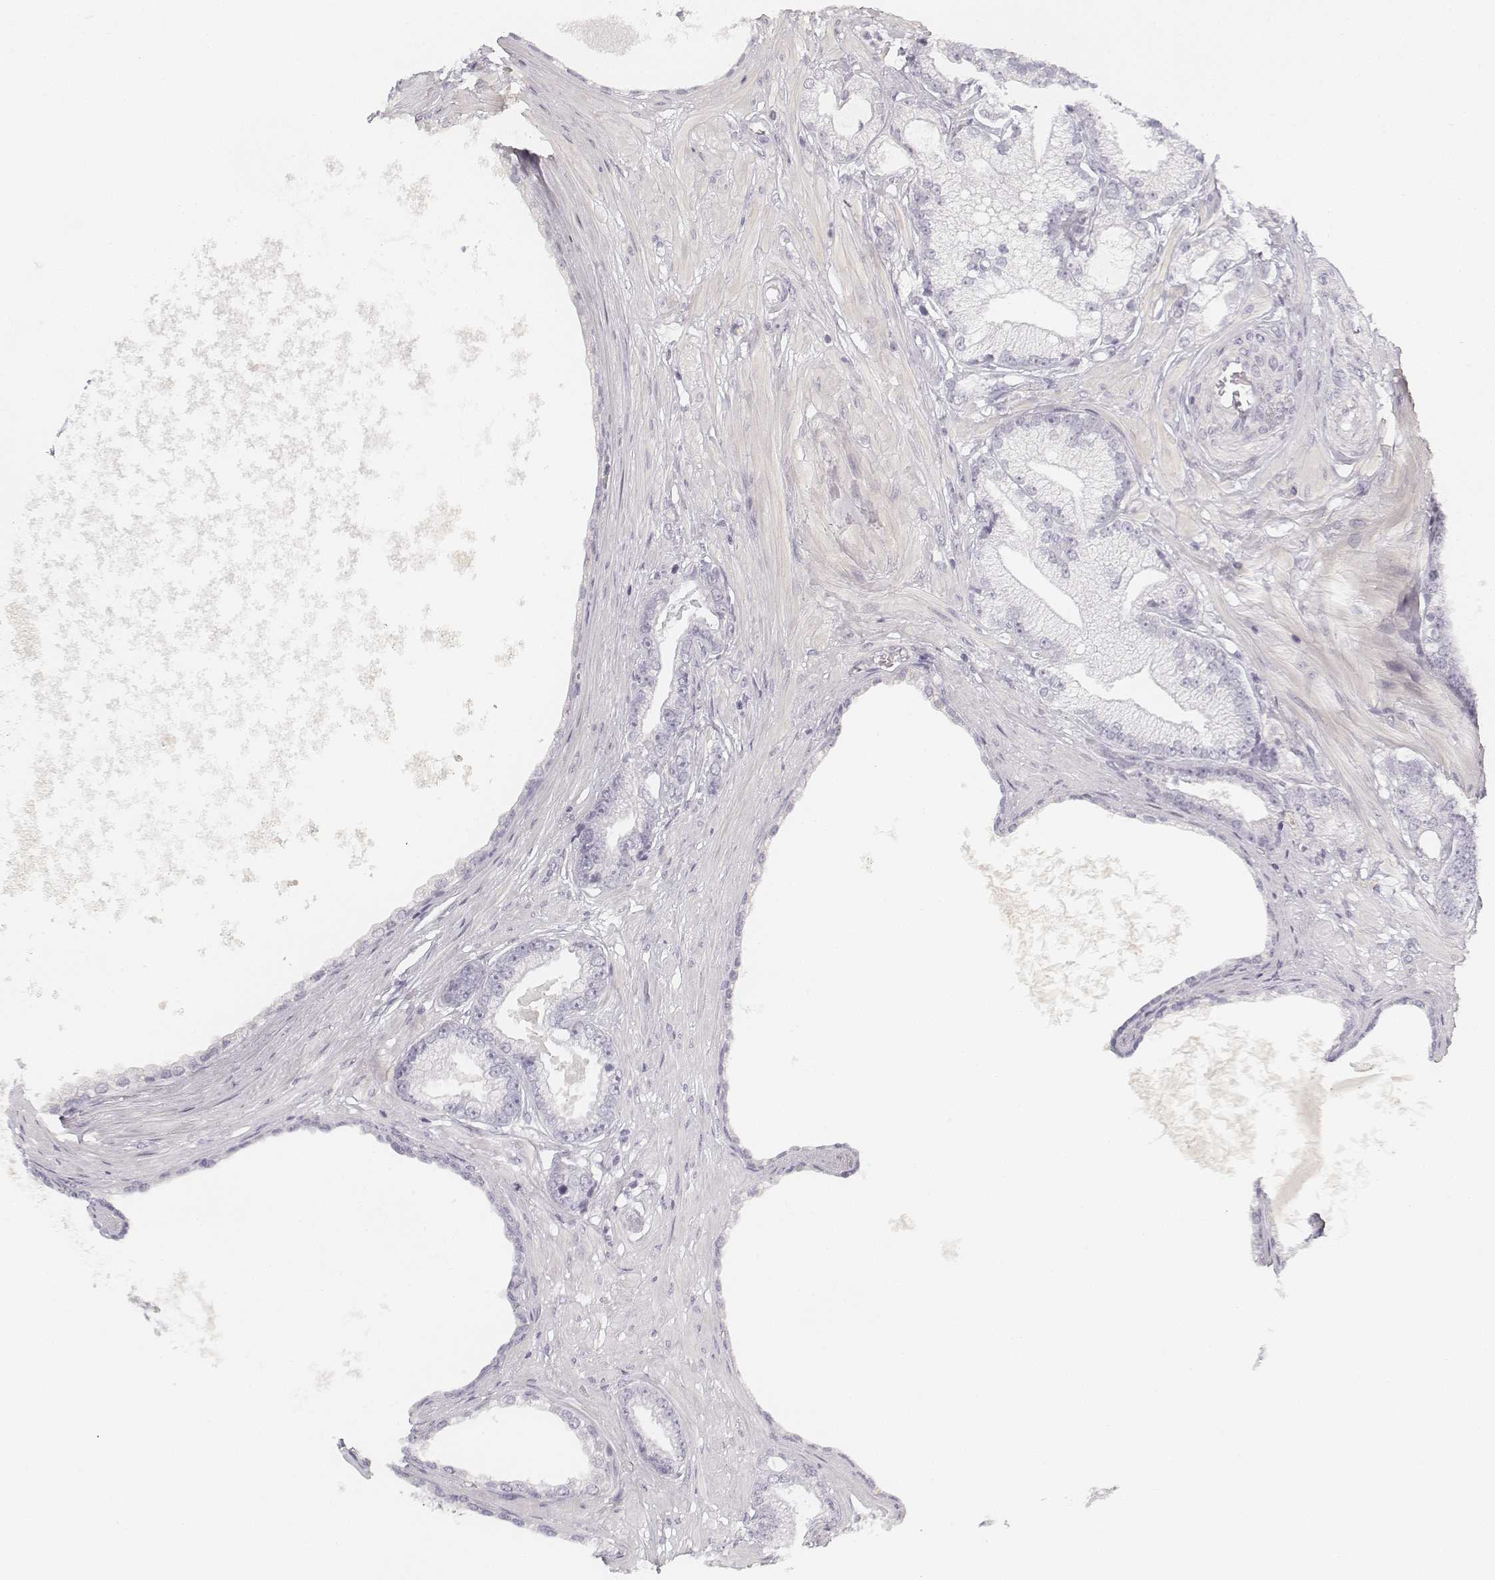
{"staining": {"intensity": "negative", "quantity": "none", "location": "none"}, "tissue": "prostate cancer", "cell_type": "Tumor cells", "image_type": "cancer", "snomed": [{"axis": "morphology", "description": "Adenocarcinoma, Low grade"}, {"axis": "topography", "description": "Prostate"}], "caption": "The histopathology image shows no staining of tumor cells in prostate low-grade adenocarcinoma. (DAB immunohistochemistry with hematoxylin counter stain).", "gene": "KRT25", "patient": {"sex": "male", "age": 64}}